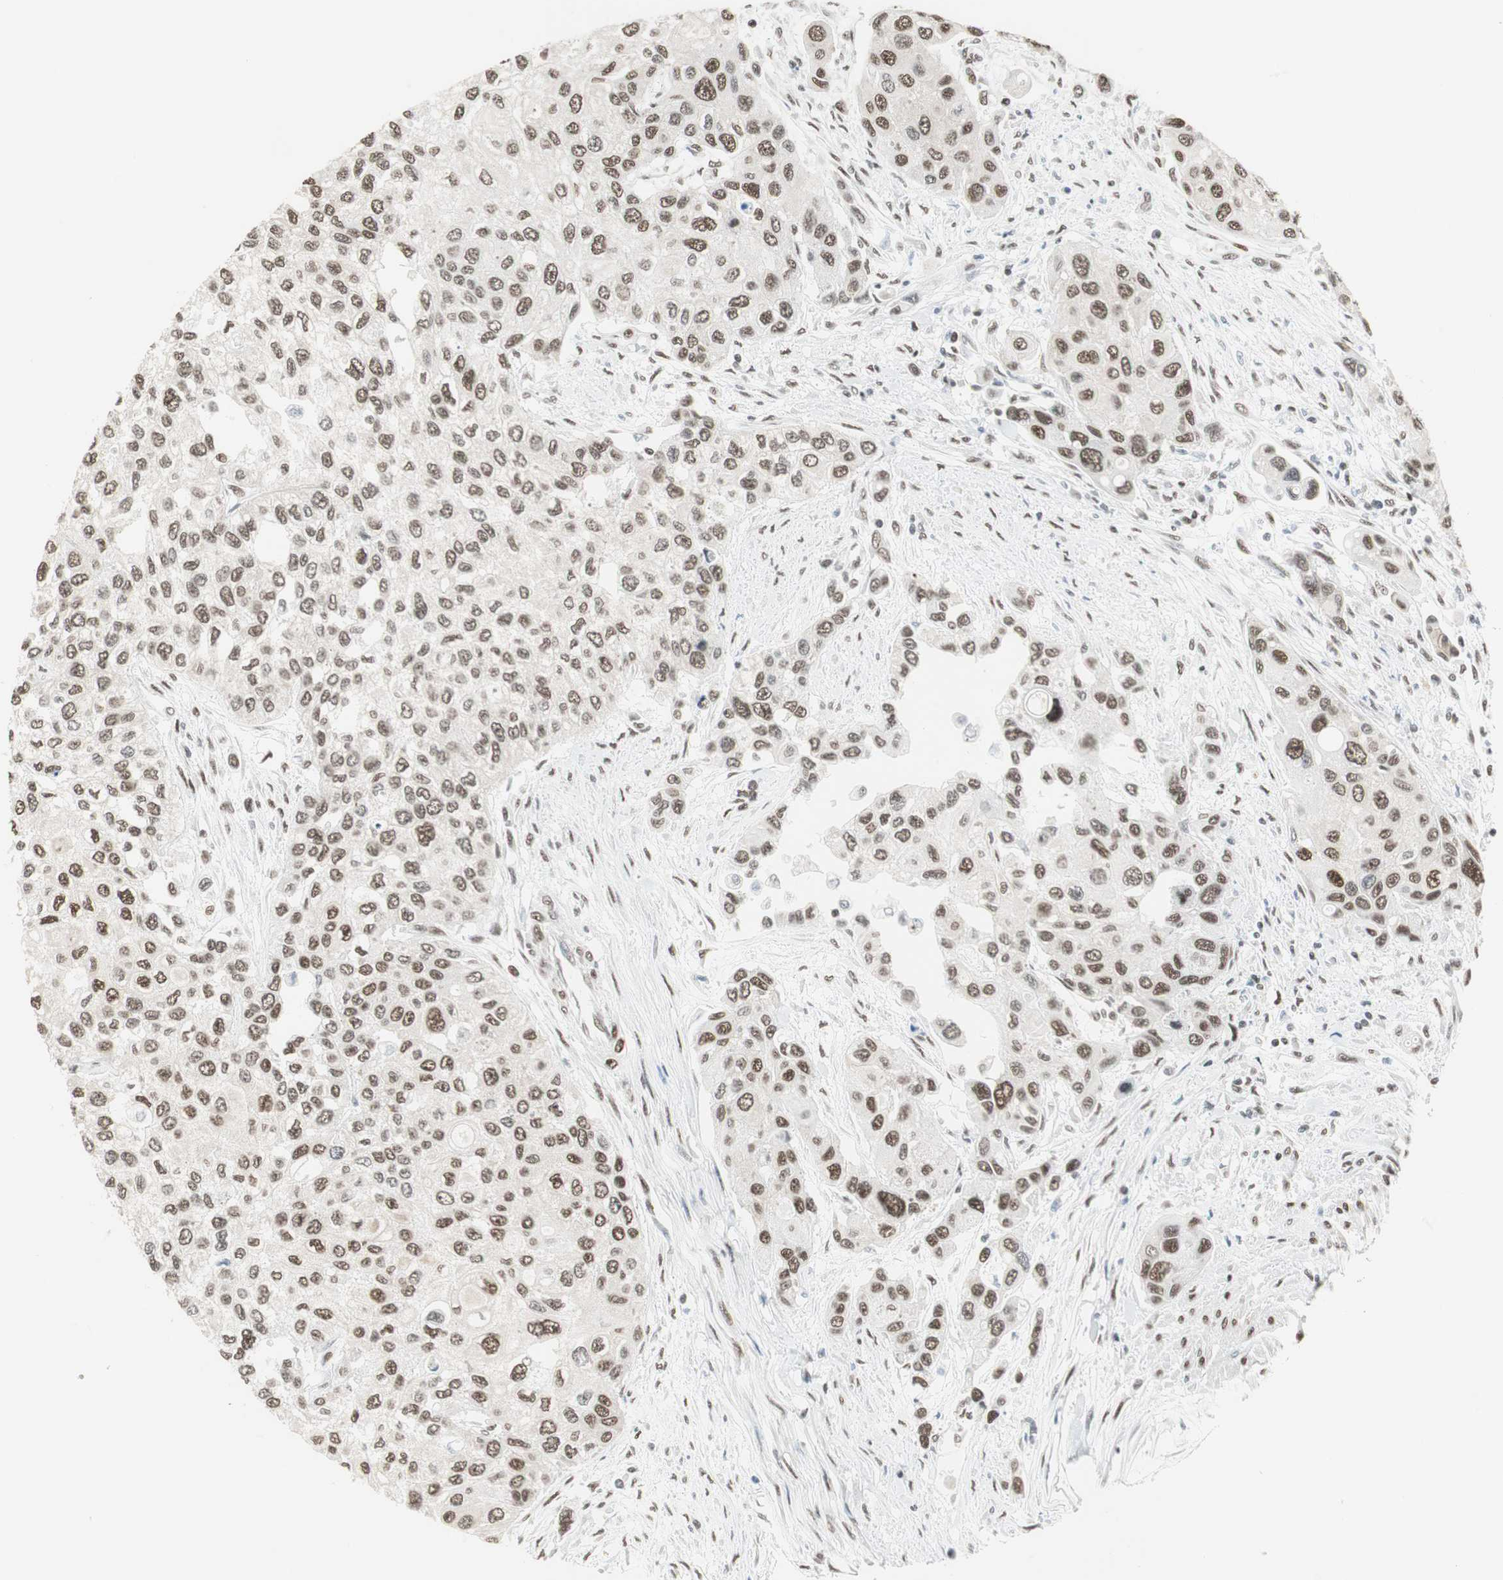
{"staining": {"intensity": "moderate", "quantity": ">75%", "location": "nuclear"}, "tissue": "urothelial cancer", "cell_type": "Tumor cells", "image_type": "cancer", "snomed": [{"axis": "morphology", "description": "Urothelial carcinoma, High grade"}, {"axis": "topography", "description": "Urinary bladder"}], "caption": "Immunohistochemistry (IHC) photomicrograph of high-grade urothelial carcinoma stained for a protein (brown), which exhibits medium levels of moderate nuclear positivity in approximately >75% of tumor cells.", "gene": "ZBTB17", "patient": {"sex": "female", "age": 56}}